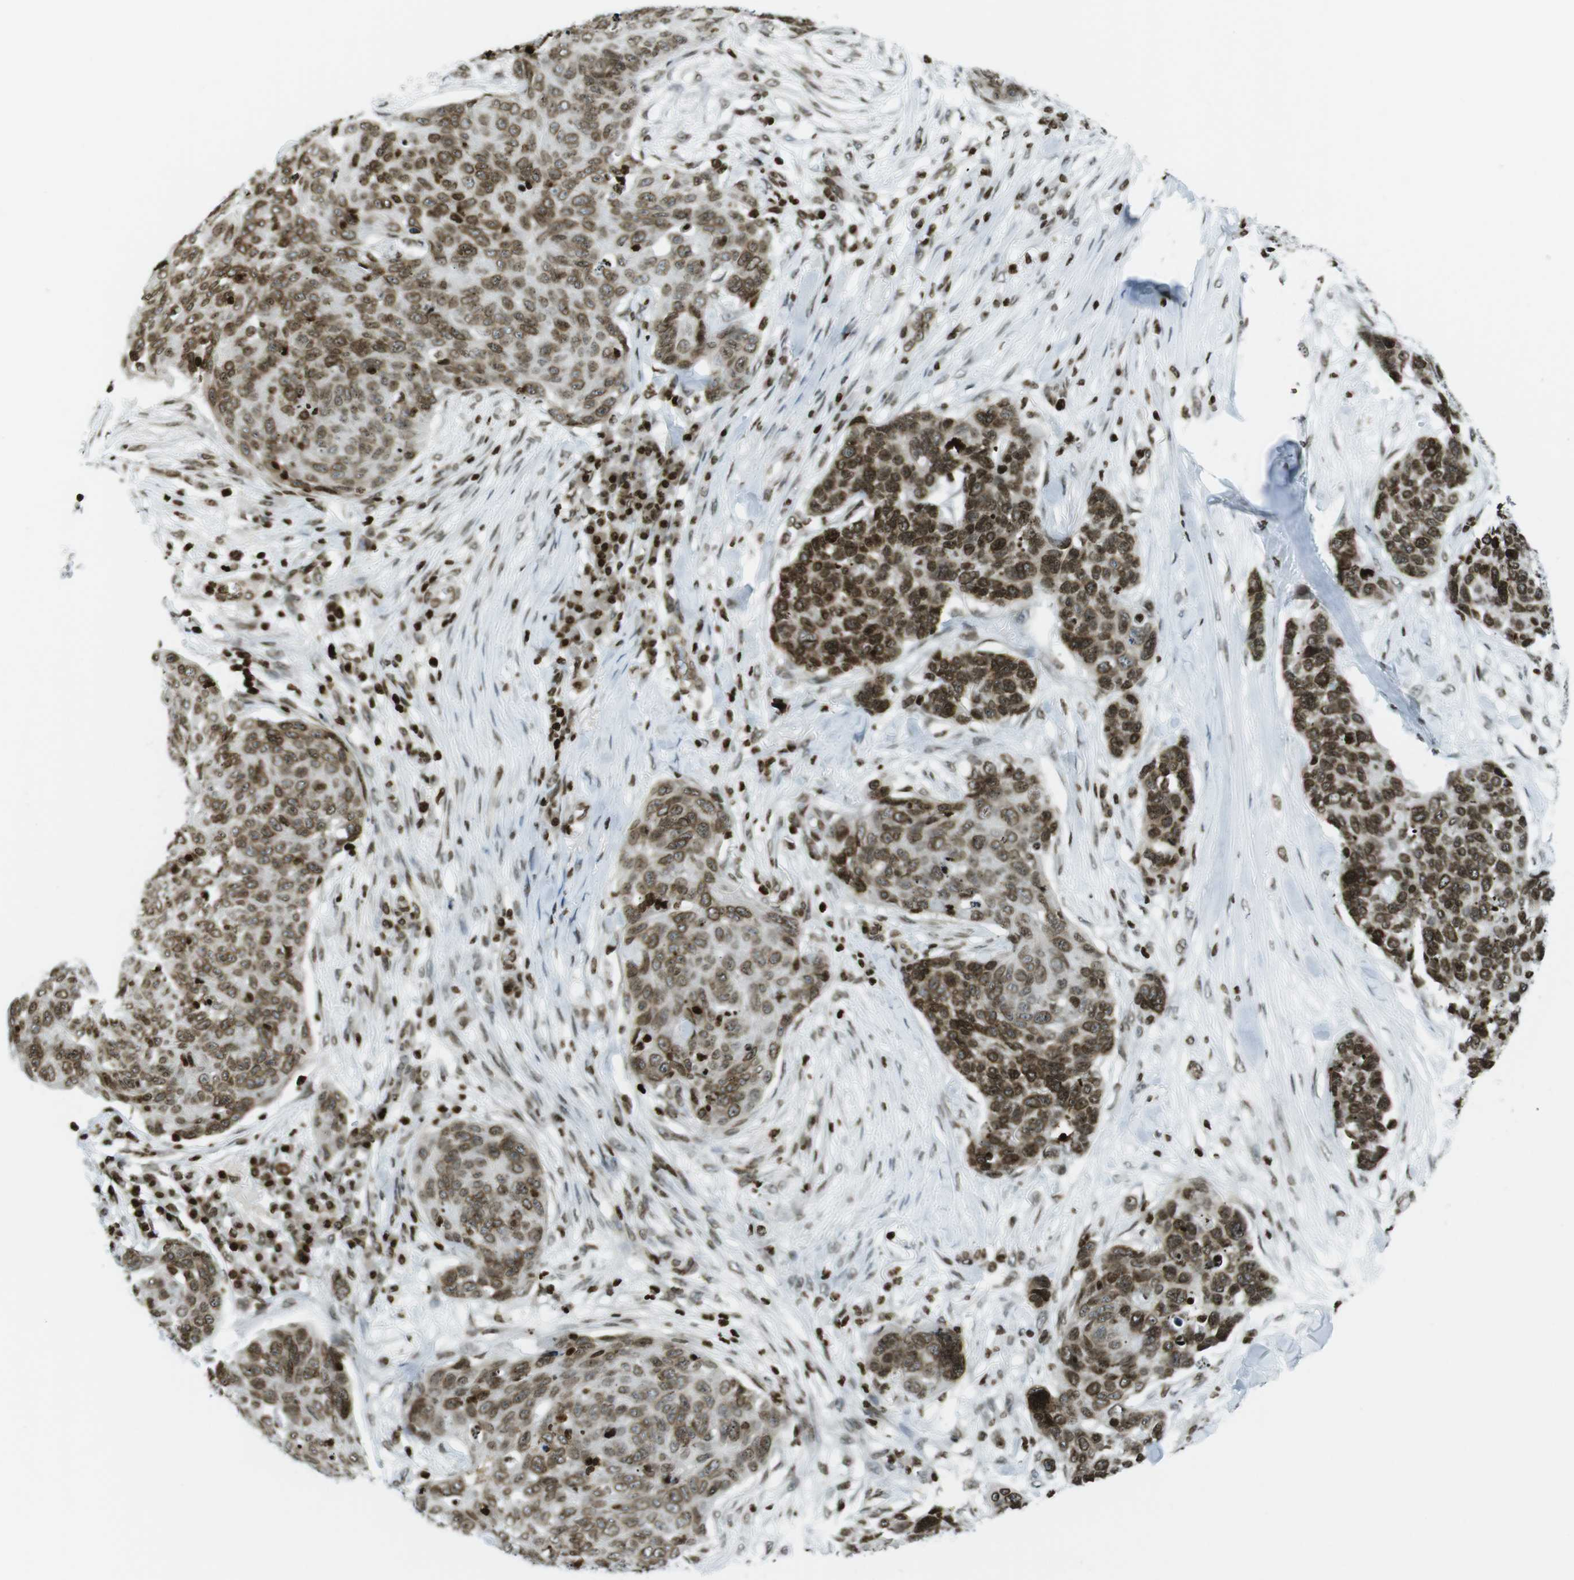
{"staining": {"intensity": "strong", "quantity": ">75%", "location": "nuclear"}, "tissue": "skin cancer", "cell_type": "Tumor cells", "image_type": "cancer", "snomed": [{"axis": "morphology", "description": "Squamous cell carcinoma in situ, NOS"}, {"axis": "morphology", "description": "Squamous cell carcinoma, NOS"}, {"axis": "topography", "description": "Skin"}], "caption": "Protein positivity by IHC shows strong nuclear positivity in approximately >75% of tumor cells in skin cancer (squamous cell carcinoma in situ).", "gene": "H2AC8", "patient": {"sex": "male", "age": 93}}